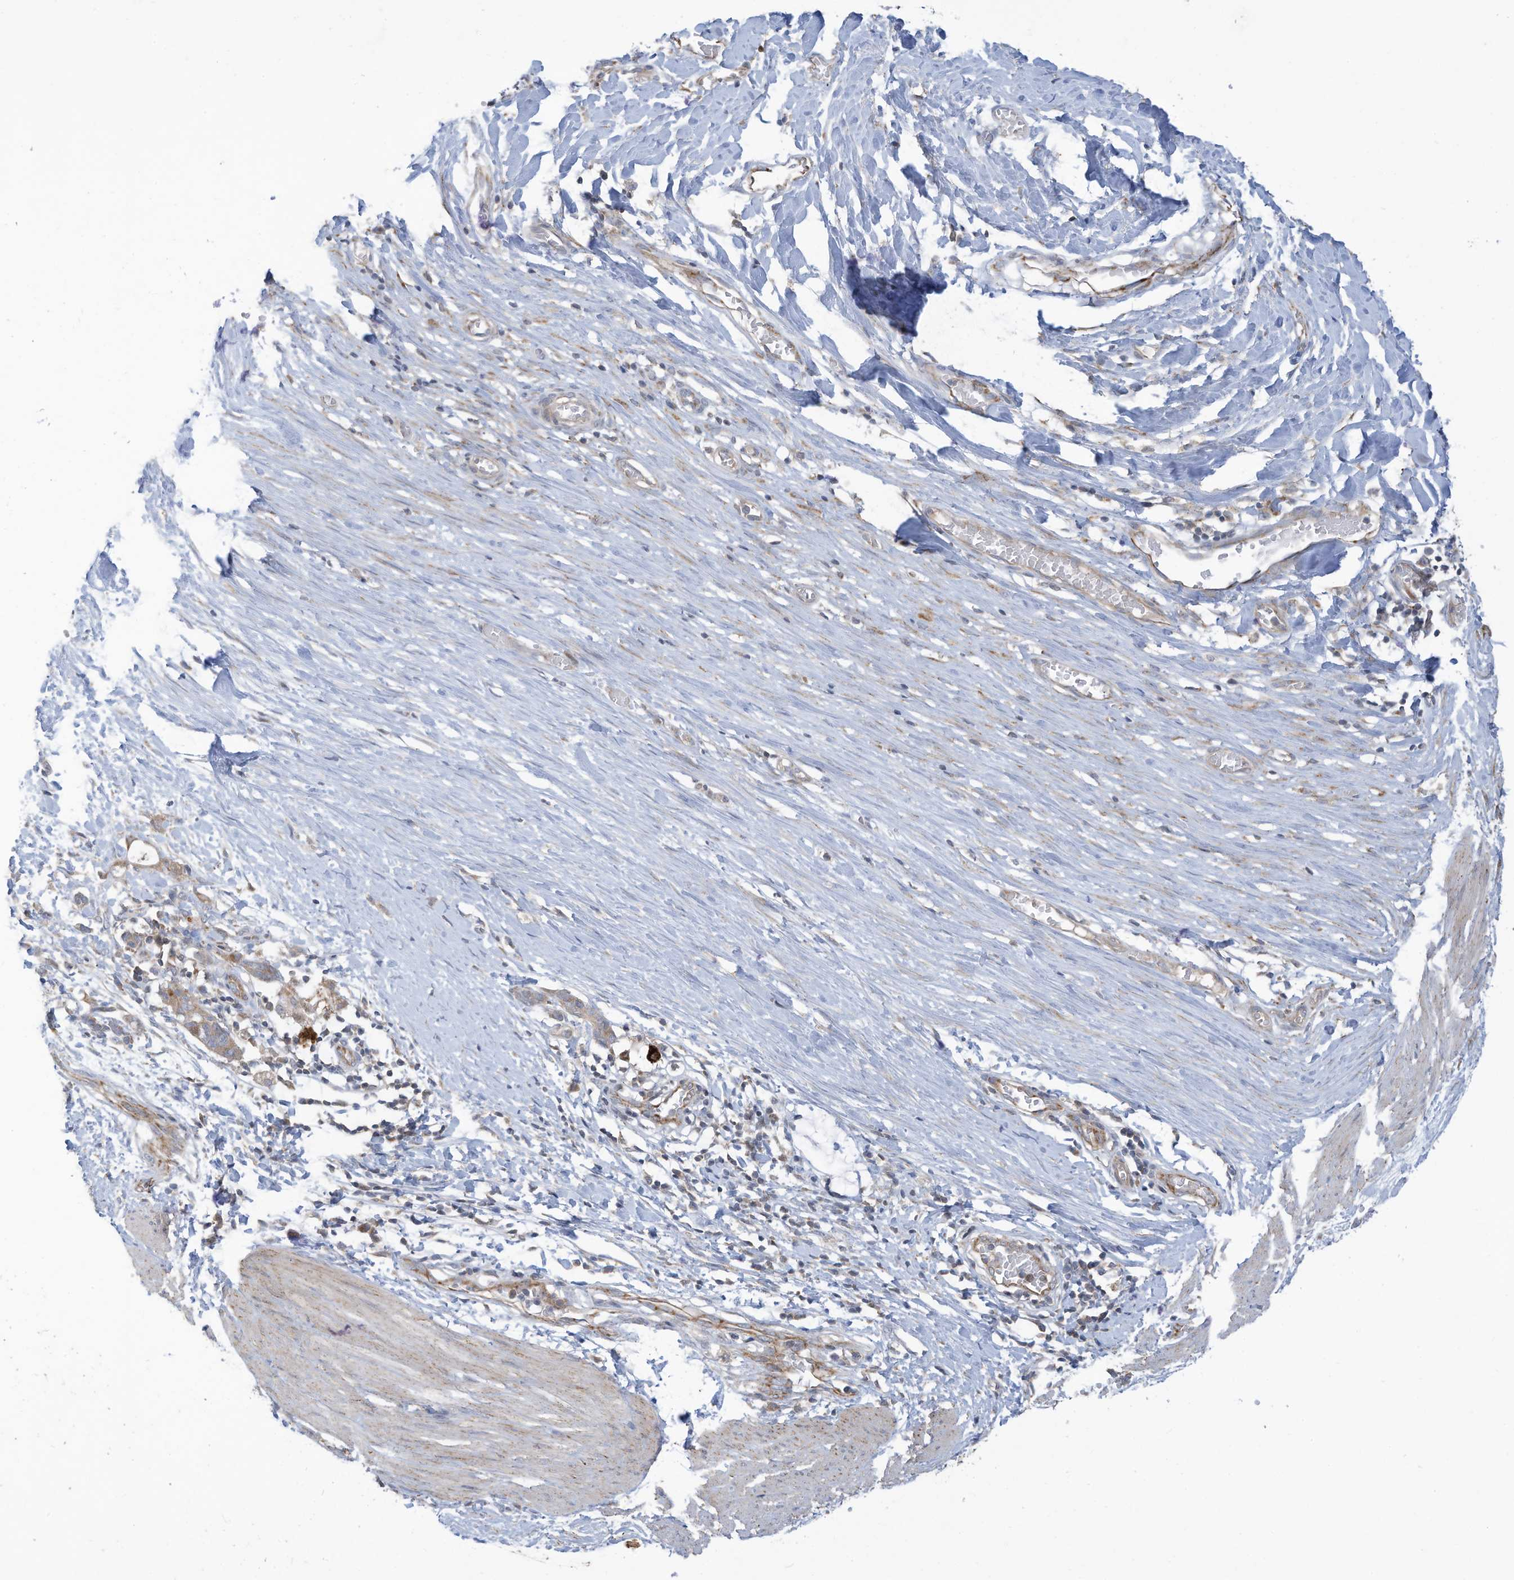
{"staining": {"intensity": "weak", "quantity": "<25%", "location": "cytoplasmic/membranous"}, "tissue": "smooth muscle", "cell_type": "Smooth muscle cells", "image_type": "normal", "snomed": [{"axis": "morphology", "description": "Normal tissue, NOS"}, {"axis": "morphology", "description": "Adenocarcinoma, NOS"}, {"axis": "topography", "description": "Colon"}, {"axis": "topography", "description": "Peripheral nerve tissue"}], "caption": "IHC of benign human smooth muscle exhibits no positivity in smooth muscle cells. (Brightfield microscopy of DAB (3,3'-diaminobenzidine) immunohistochemistry at high magnification).", "gene": "SCGB1D2", "patient": {"sex": "male", "age": 14}}